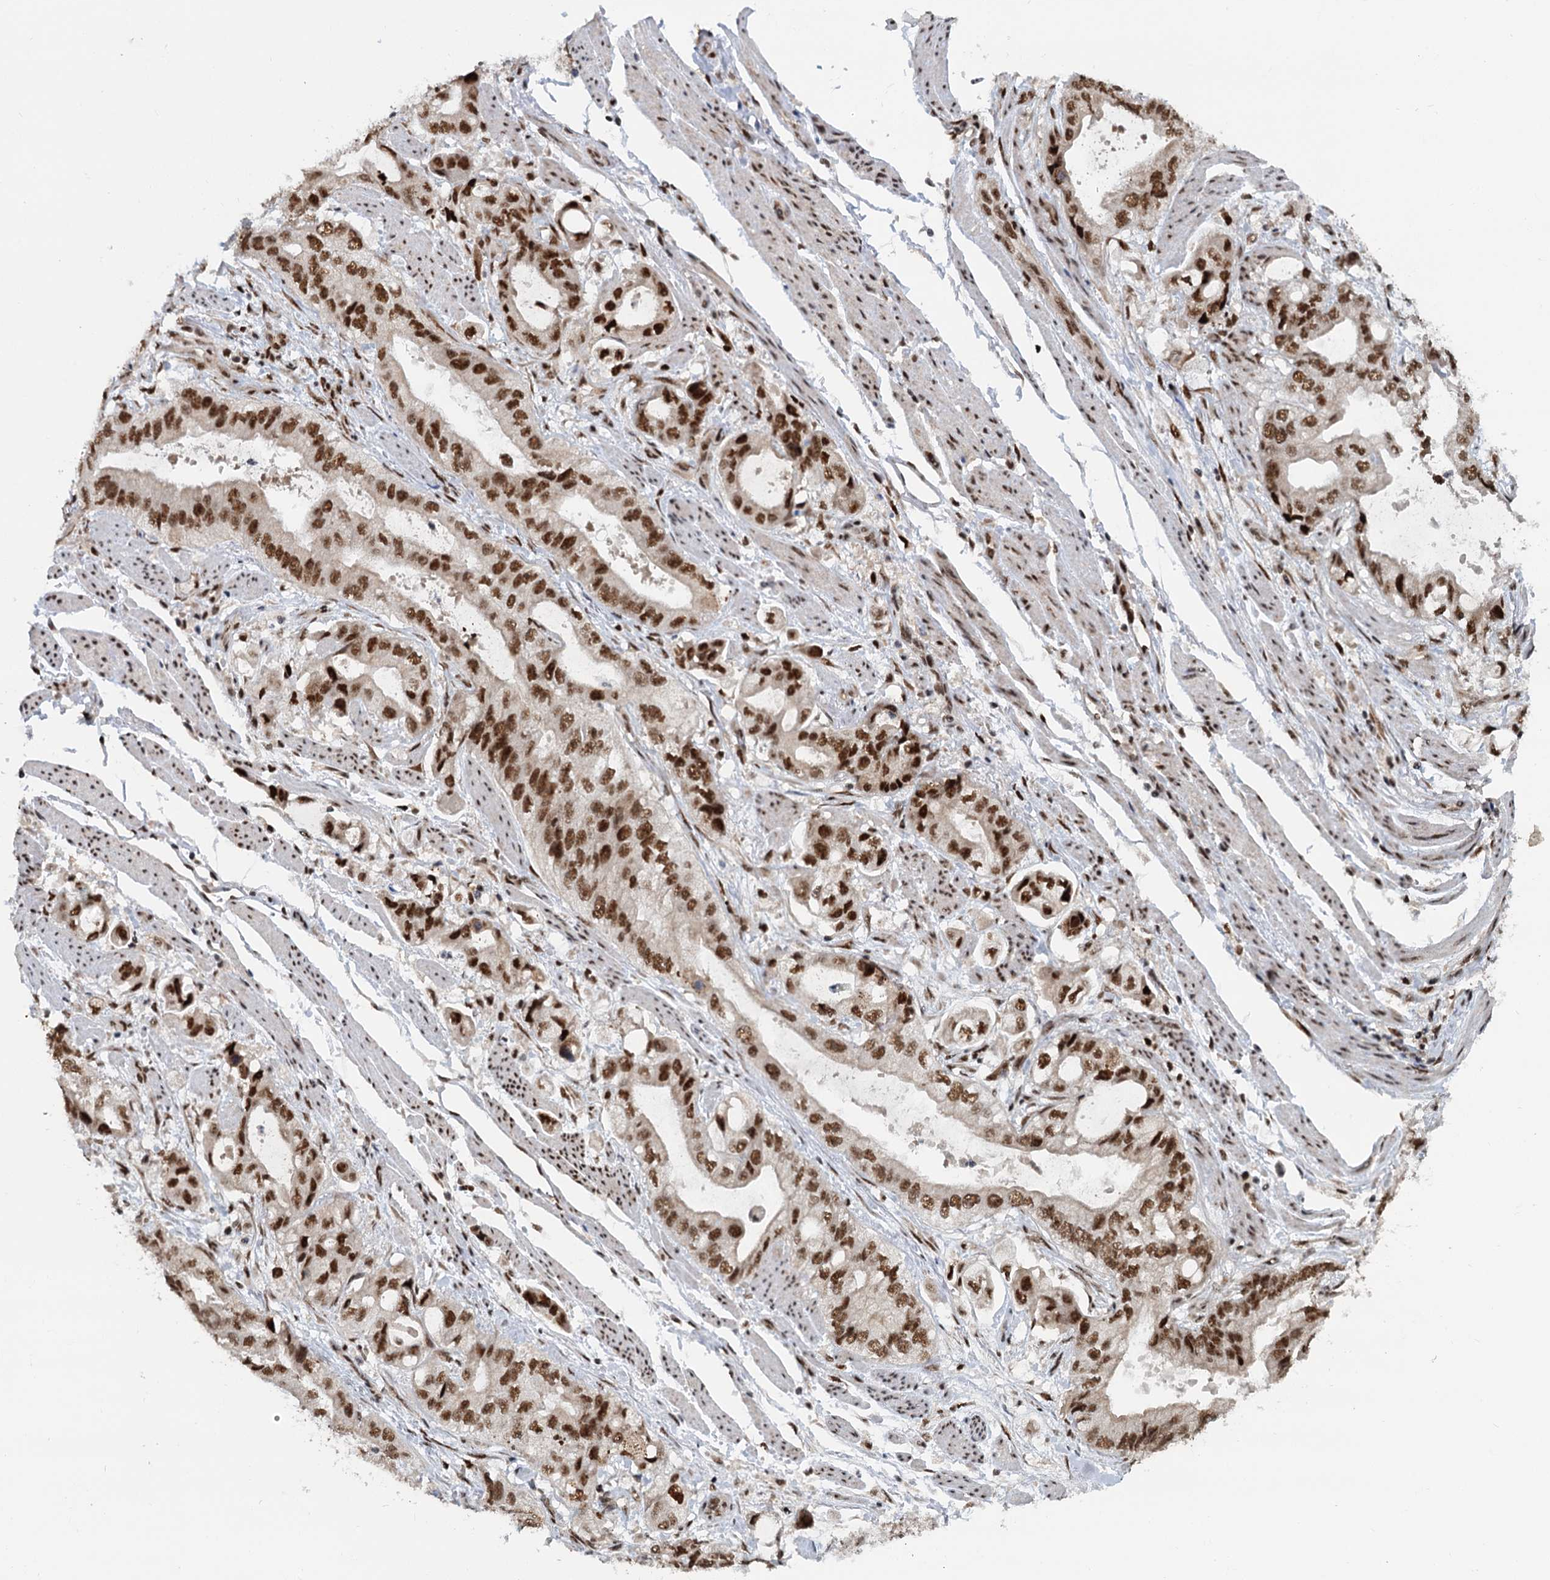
{"staining": {"intensity": "moderate", "quantity": ">75%", "location": "nuclear"}, "tissue": "stomach cancer", "cell_type": "Tumor cells", "image_type": "cancer", "snomed": [{"axis": "morphology", "description": "Adenocarcinoma, NOS"}, {"axis": "topography", "description": "Stomach"}], "caption": "Human stomach adenocarcinoma stained with a brown dye demonstrates moderate nuclear positive positivity in approximately >75% of tumor cells.", "gene": "WBP4", "patient": {"sex": "male", "age": 62}}